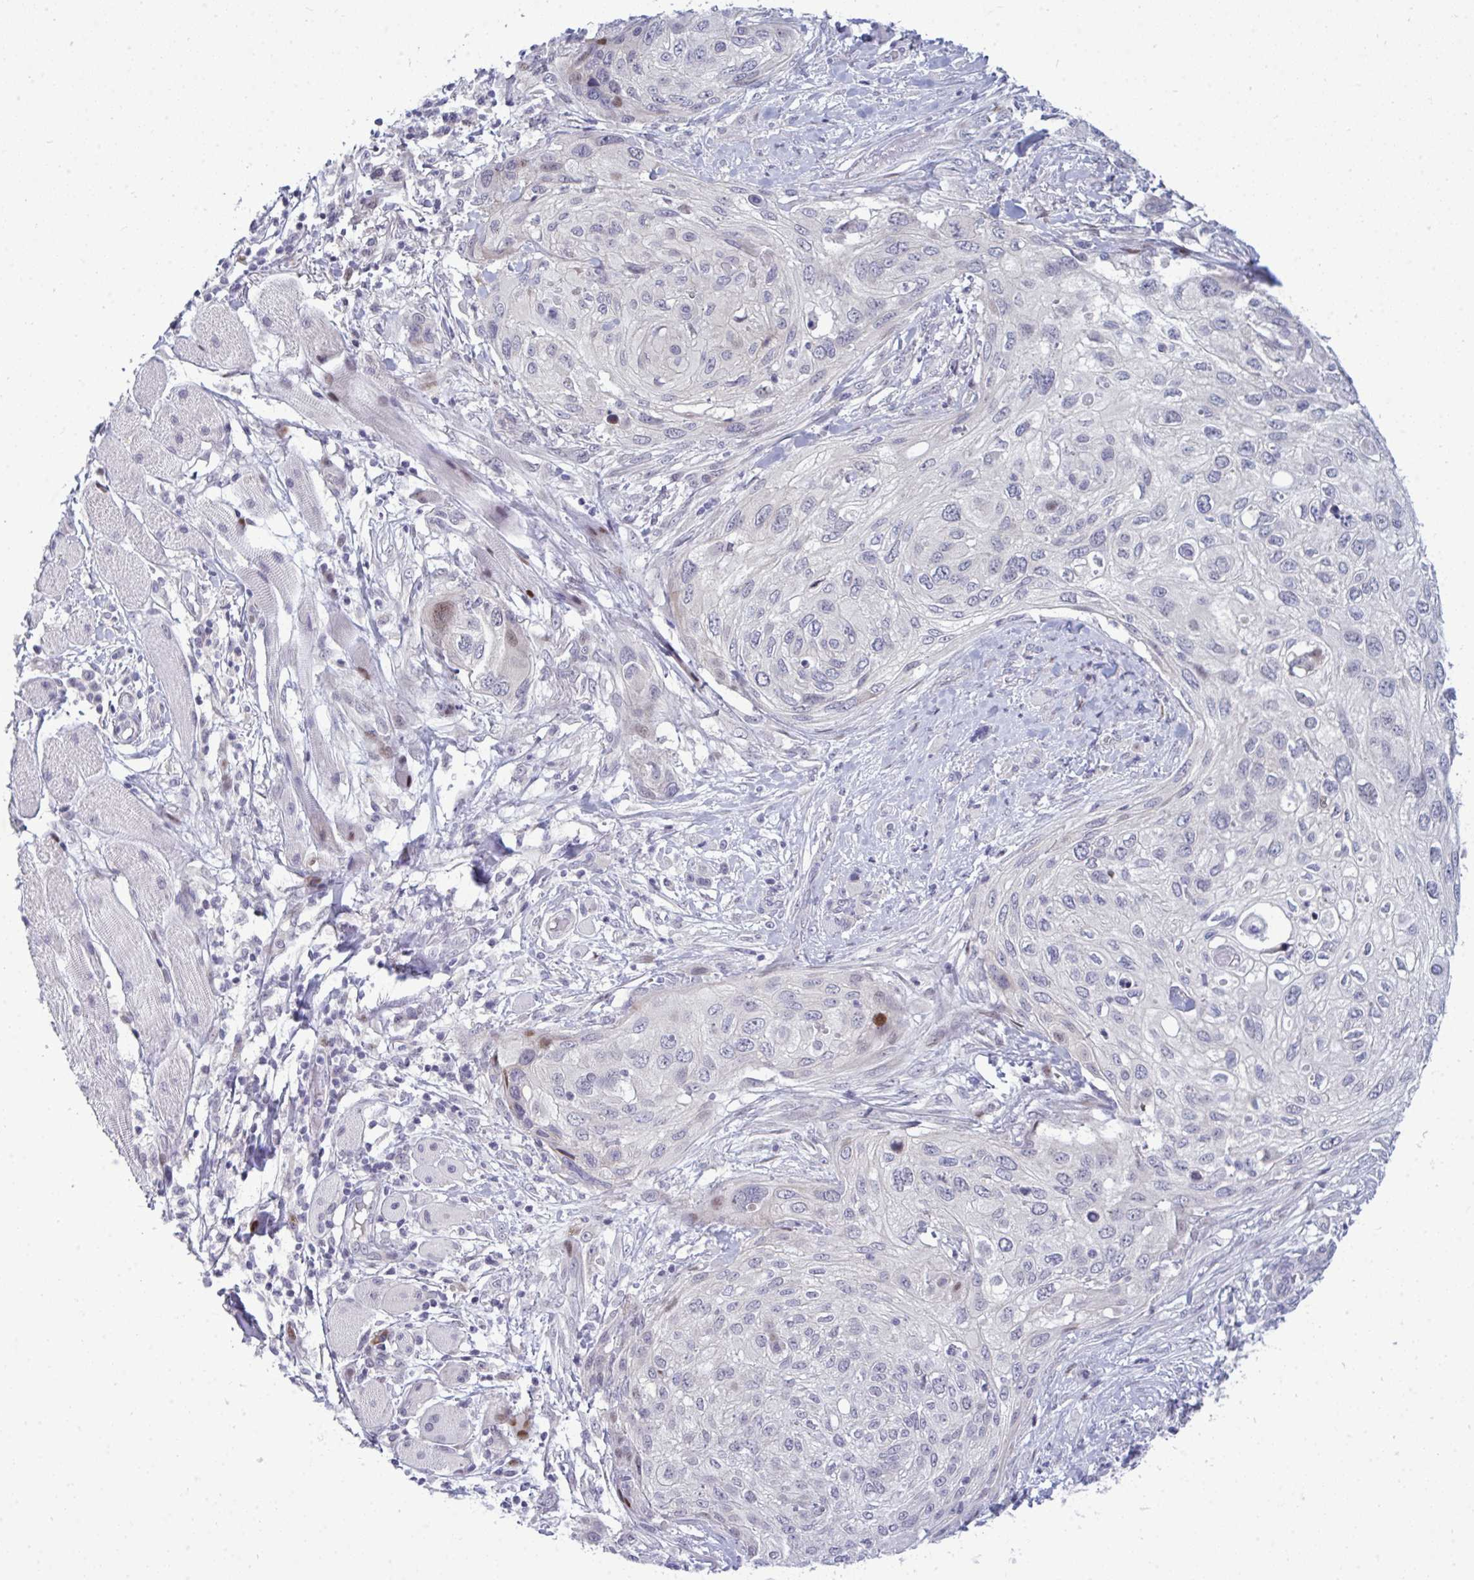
{"staining": {"intensity": "moderate", "quantity": "<25%", "location": "nuclear"}, "tissue": "skin cancer", "cell_type": "Tumor cells", "image_type": "cancer", "snomed": [{"axis": "morphology", "description": "Squamous cell carcinoma, NOS"}, {"axis": "topography", "description": "Skin"}], "caption": "A brown stain shows moderate nuclear expression of a protein in human skin cancer tumor cells. The protein is shown in brown color, while the nuclei are stained blue.", "gene": "TAB1", "patient": {"sex": "female", "age": 87}}